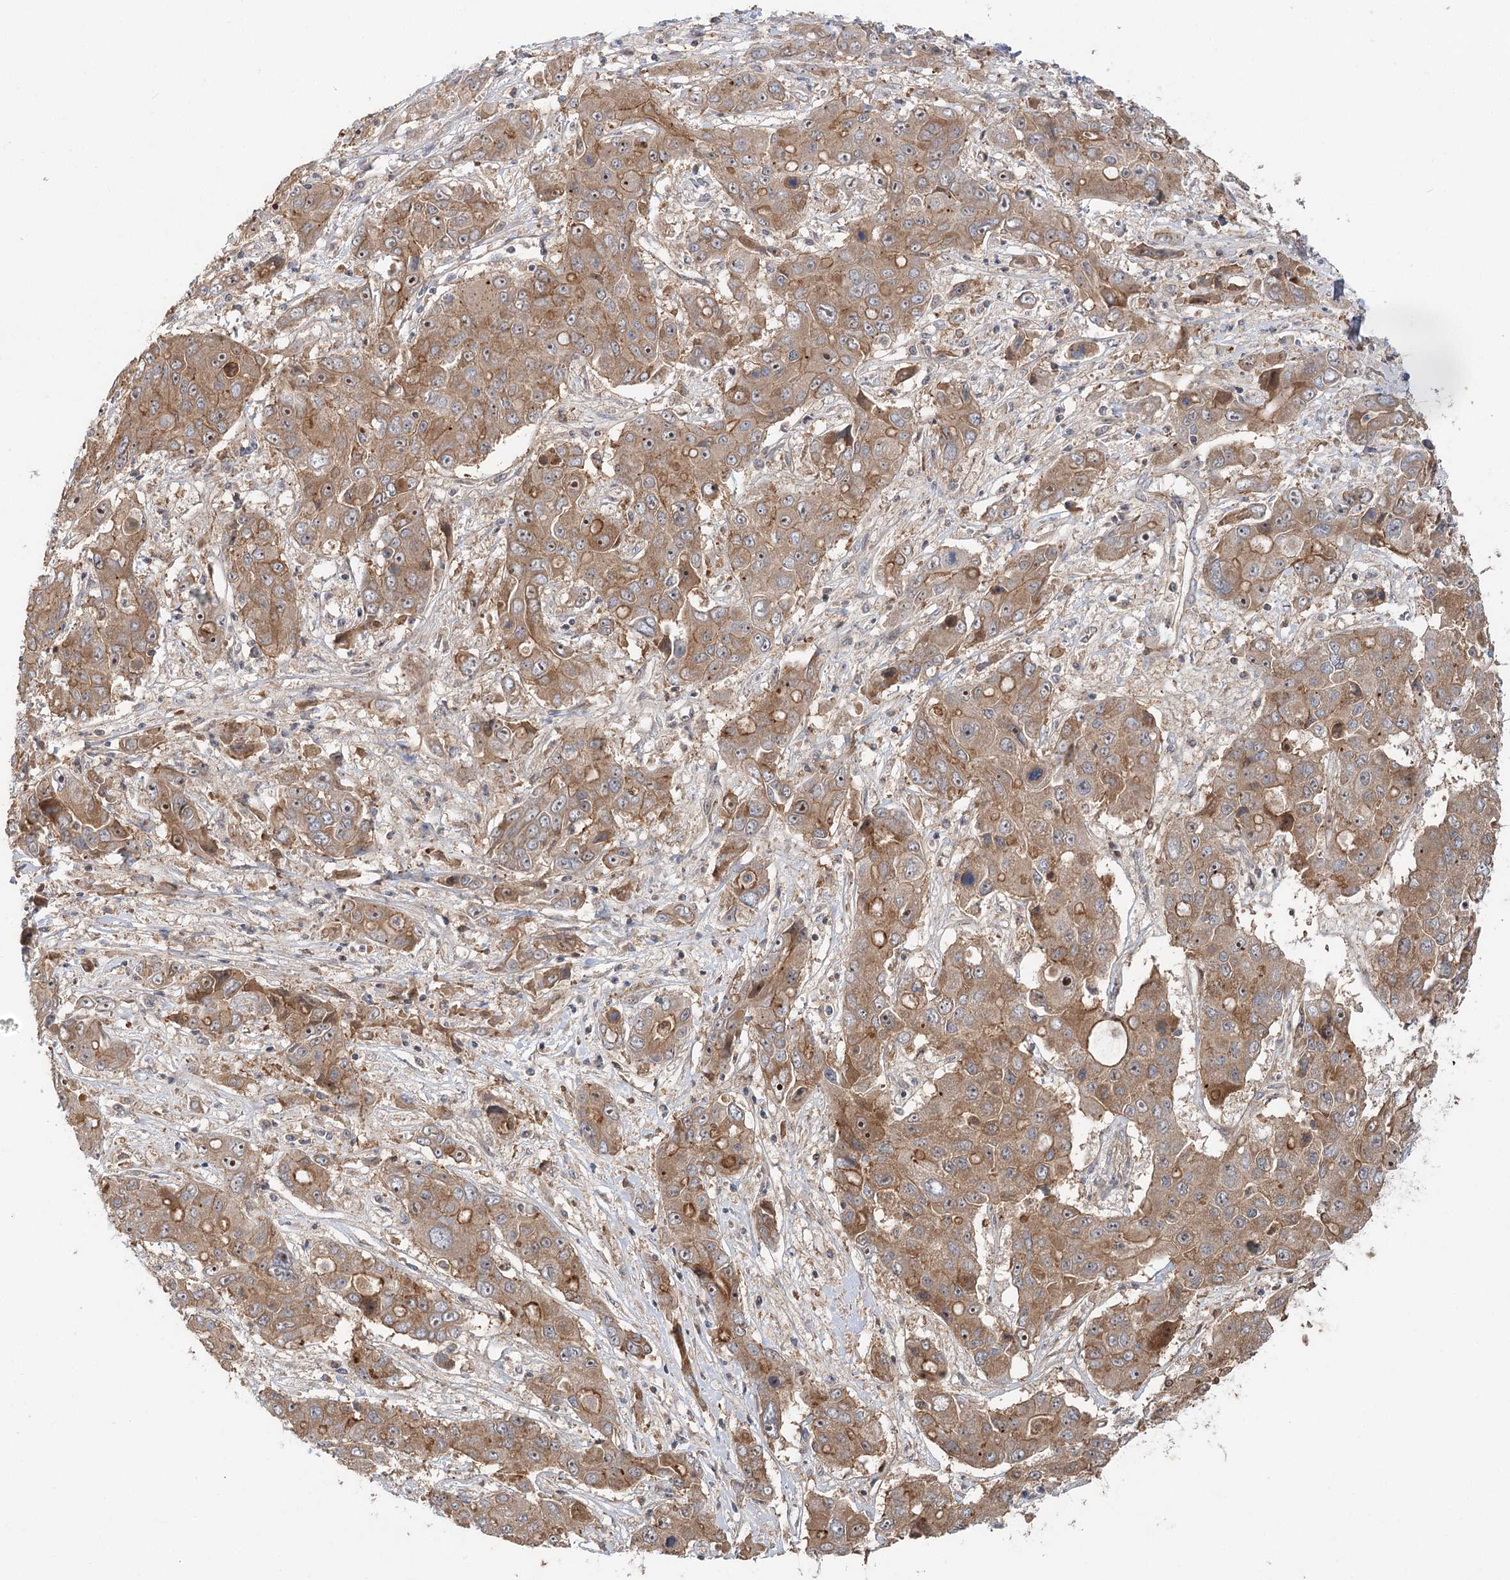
{"staining": {"intensity": "moderate", "quantity": ">75%", "location": "cytoplasmic/membranous,nuclear"}, "tissue": "liver cancer", "cell_type": "Tumor cells", "image_type": "cancer", "snomed": [{"axis": "morphology", "description": "Cholangiocarcinoma"}, {"axis": "topography", "description": "Liver"}], "caption": "Immunohistochemistry (DAB (3,3'-diaminobenzidine)) staining of liver cancer (cholangiocarcinoma) shows moderate cytoplasmic/membranous and nuclear protein expression in approximately >75% of tumor cells.", "gene": "RAPGEF6", "patient": {"sex": "male", "age": 67}}